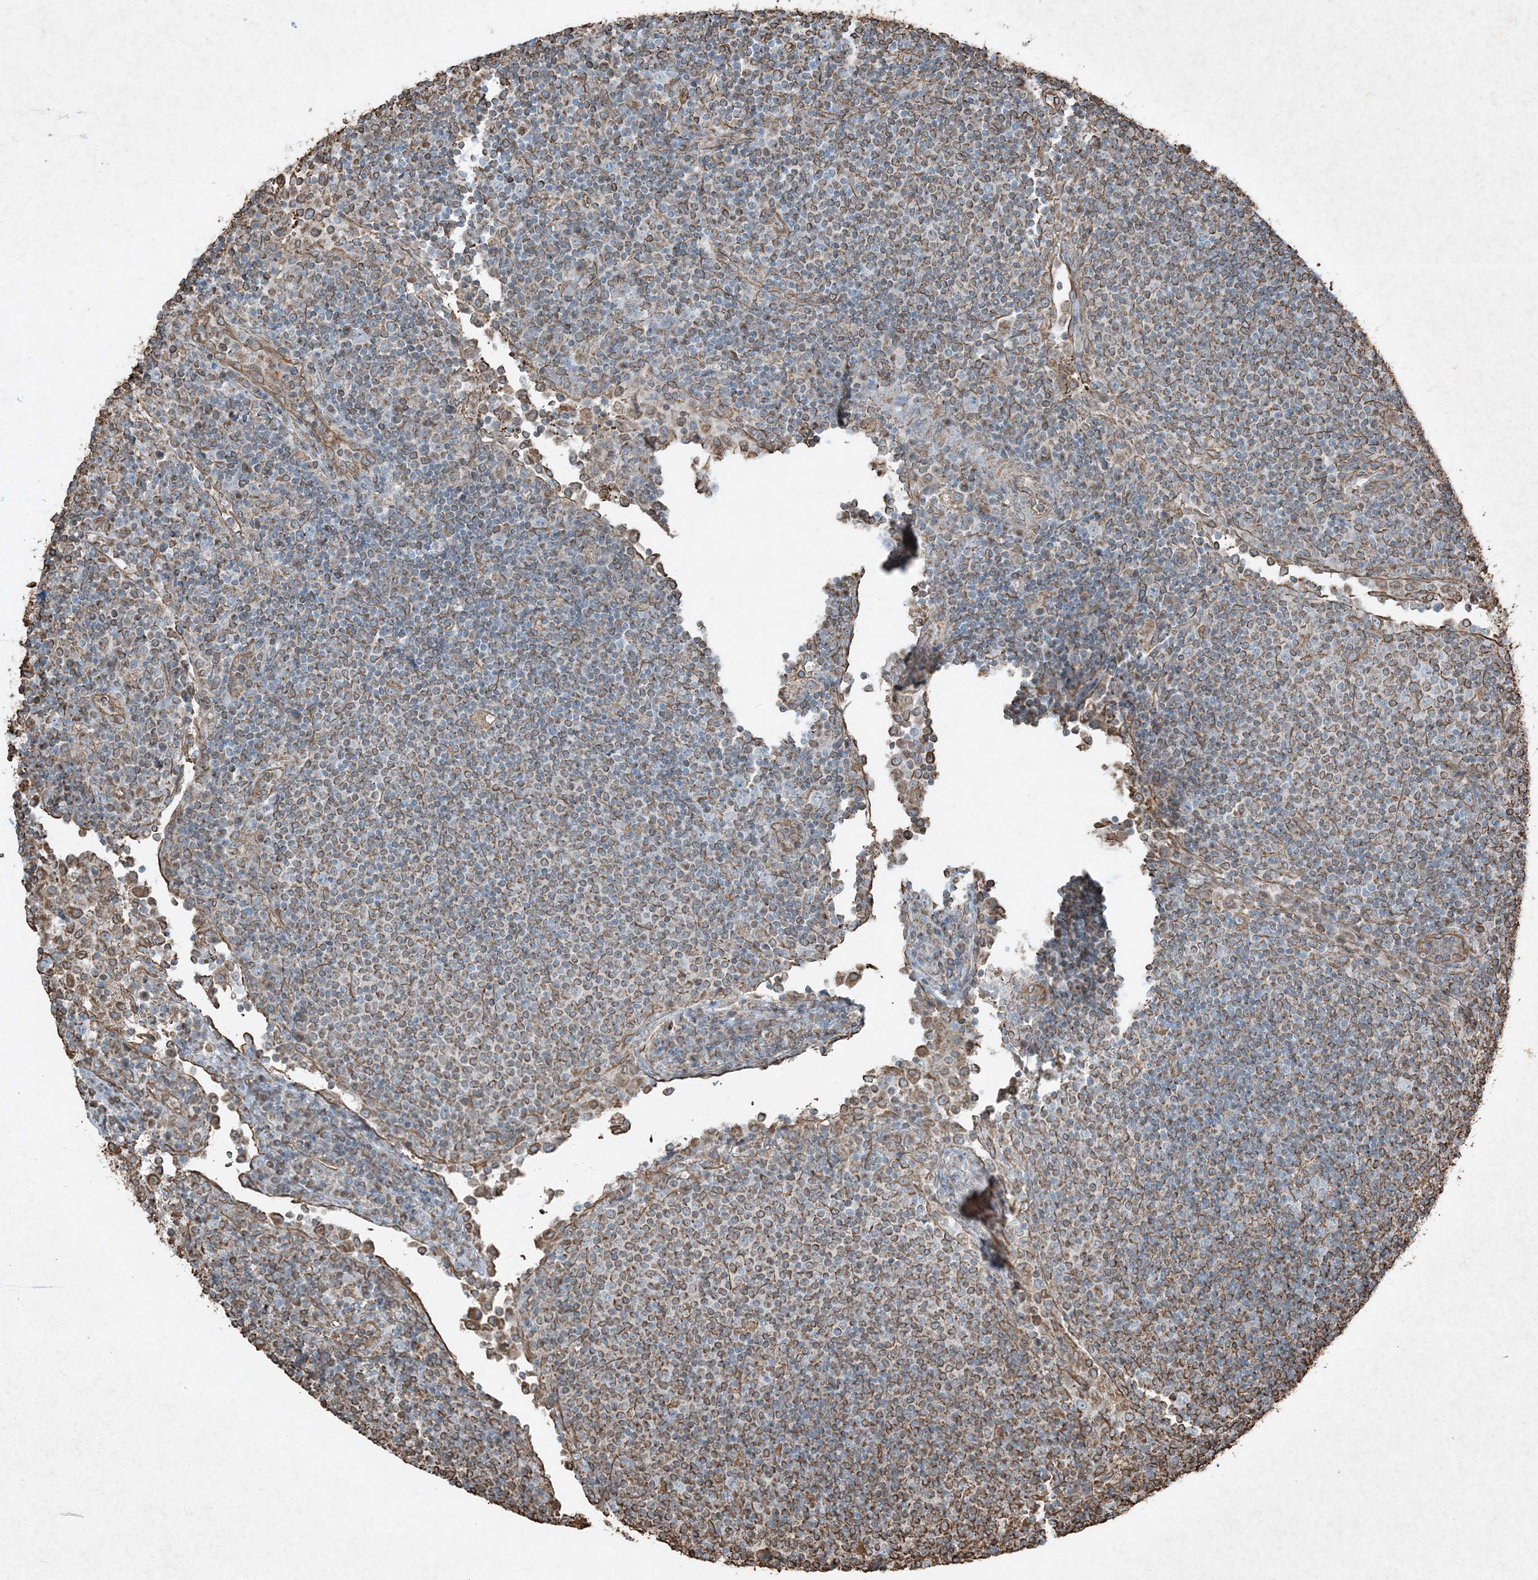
{"staining": {"intensity": "moderate", "quantity": "<25%", "location": "cytoplasmic/membranous"}, "tissue": "lymph node", "cell_type": "Germinal center cells", "image_type": "normal", "snomed": [{"axis": "morphology", "description": "Normal tissue, NOS"}, {"axis": "topography", "description": "Lymph node"}], "caption": "Germinal center cells show low levels of moderate cytoplasmic/membranous expression in approximately <25% of cells in unremarkable lymph node.", "gene": "RYK", "patient": {"sex": "female", "age": 53}}